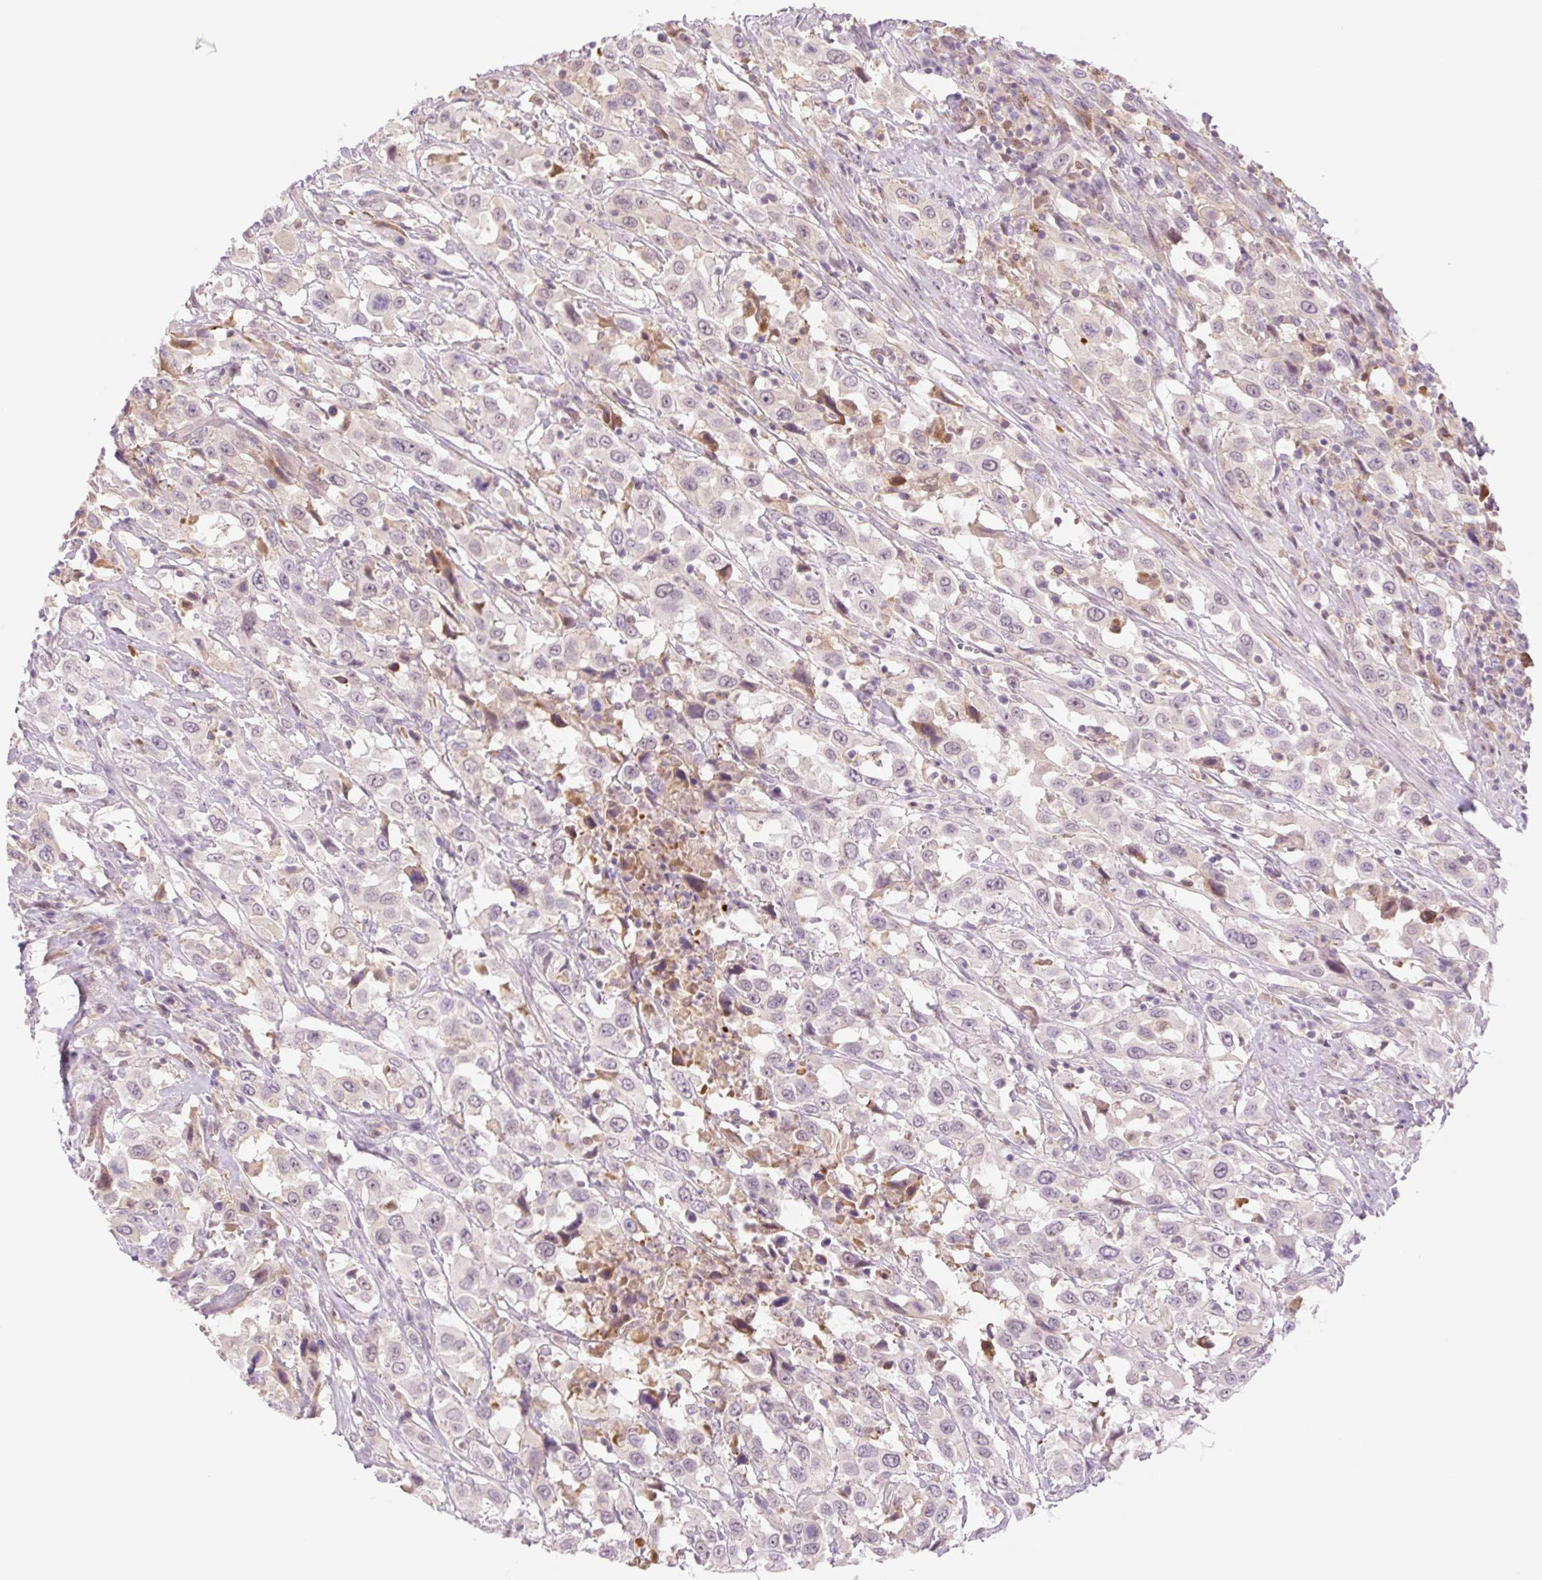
{"staining": {"intensity": "negative", "quantity": "none", "location": "none"}, "tissue": "urothelial cancer", "cell_type": "Tumor cells", "image_type": "cancer", "snomed": [{"axis": "morphology", "description": "Urothelial carcinoma, High grade"}, {"axis": "topography", "description": "Urinary bladder"}], "caption": "This is a histopathology image of immunohistochemistry staining of high-grade urothelial carcinoma, which shows no staining in tumor cells.", "gene": "HEBP1", "patient": {"sex": "male", "age": 61}}